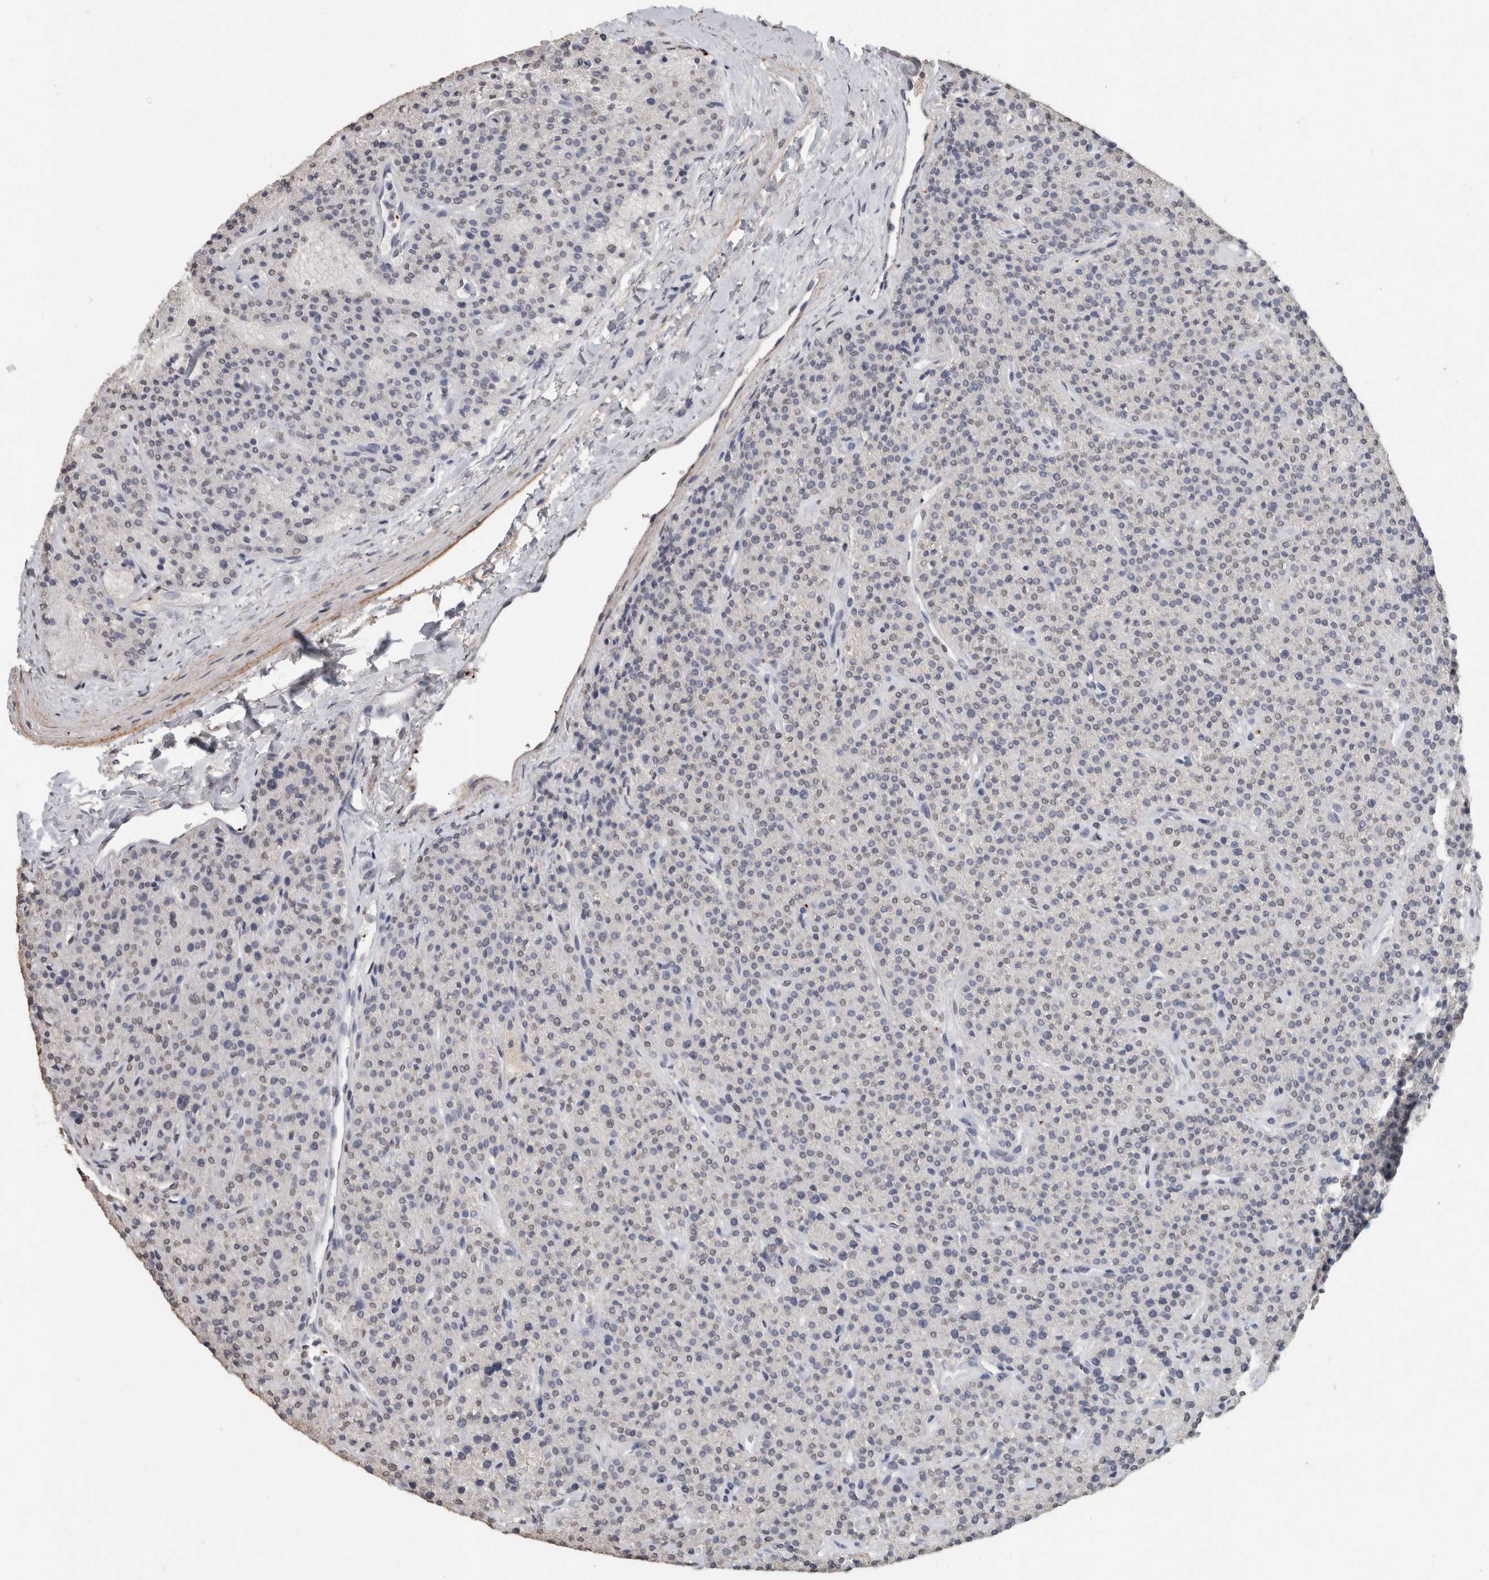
{"staining": {"intensity": "negative", "quantity": "none", "location": "none"}, "tissue": "parathyroid gland", "cell_type": "Glandular cells", "image_type": "normal", "snomed": [{"axis": "morphology", "description": "Normal tissue, NOS"}, {"axis": "topography", "description": "Parathyroid gland"}], "caption": "High power microscopy histopathology image of an immunohistochemistry histopathology image of unremarkable parathyroid gland, revealing no significant staining in glandular cells.", "gene": "LTBP1", "patient": {"sex": "male", "age": 46}}